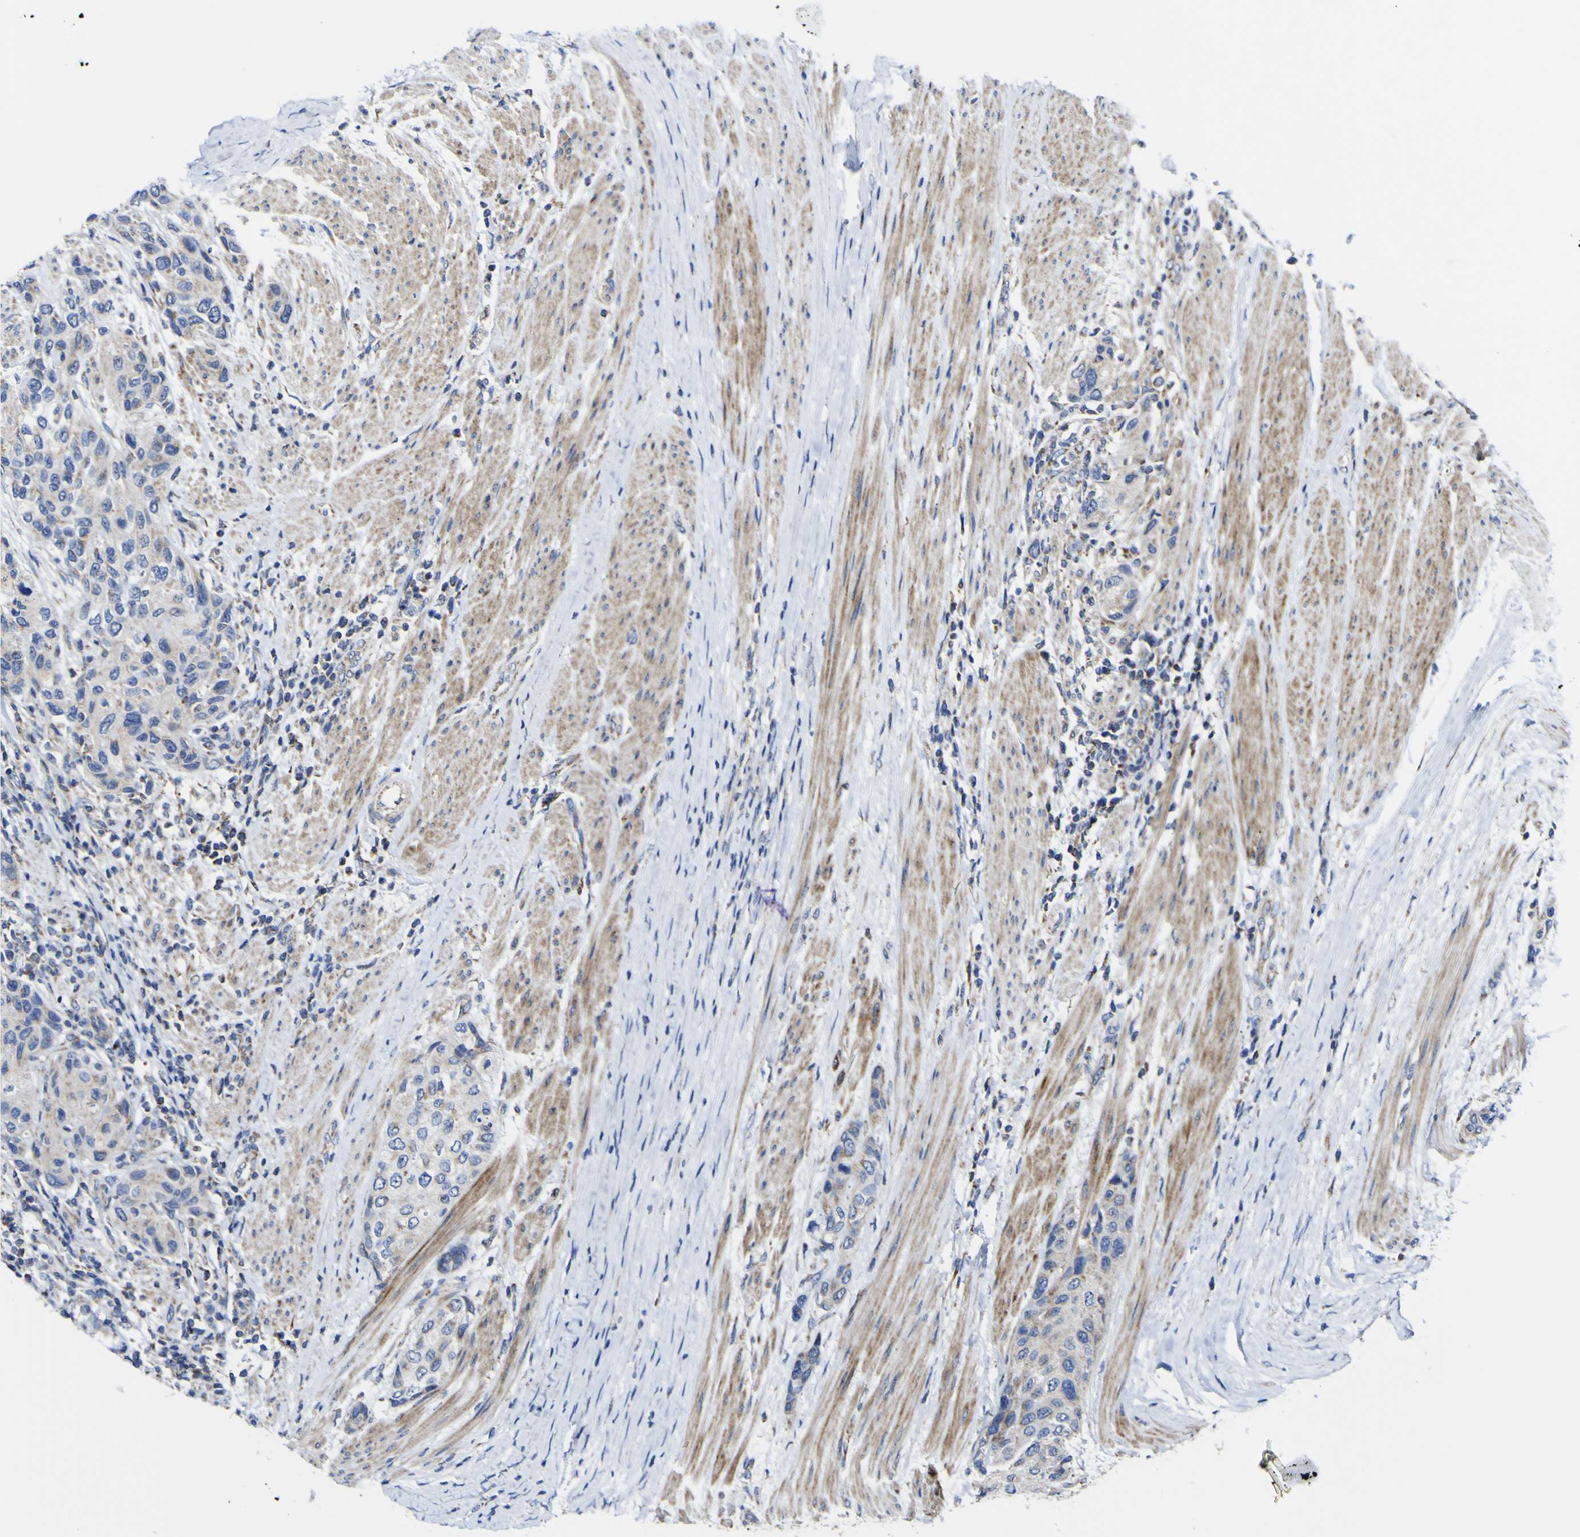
{"staining": {"intensity": "moderate", "quantity": "25%-75%", "location": "cytoplasmic/membranous"}, "tissue": "urothelial cancer", "cell_type": "Tumor cells", "image_type": "cancer", "snomed": [{"axis": "morphology", "description": "Urothelial carcinoma, High grade"}, {"axis": "topography", "description": "Urinary bladder"}], "caption": "Urothelial cancer stained for a protein (brown) demonstrates moderate cytoplasmic/membranous positive staining in approximately 25%-75% of tumor cells.", "gene": "CCDC90B", "patient": {"sex": "female", "age": 56}}